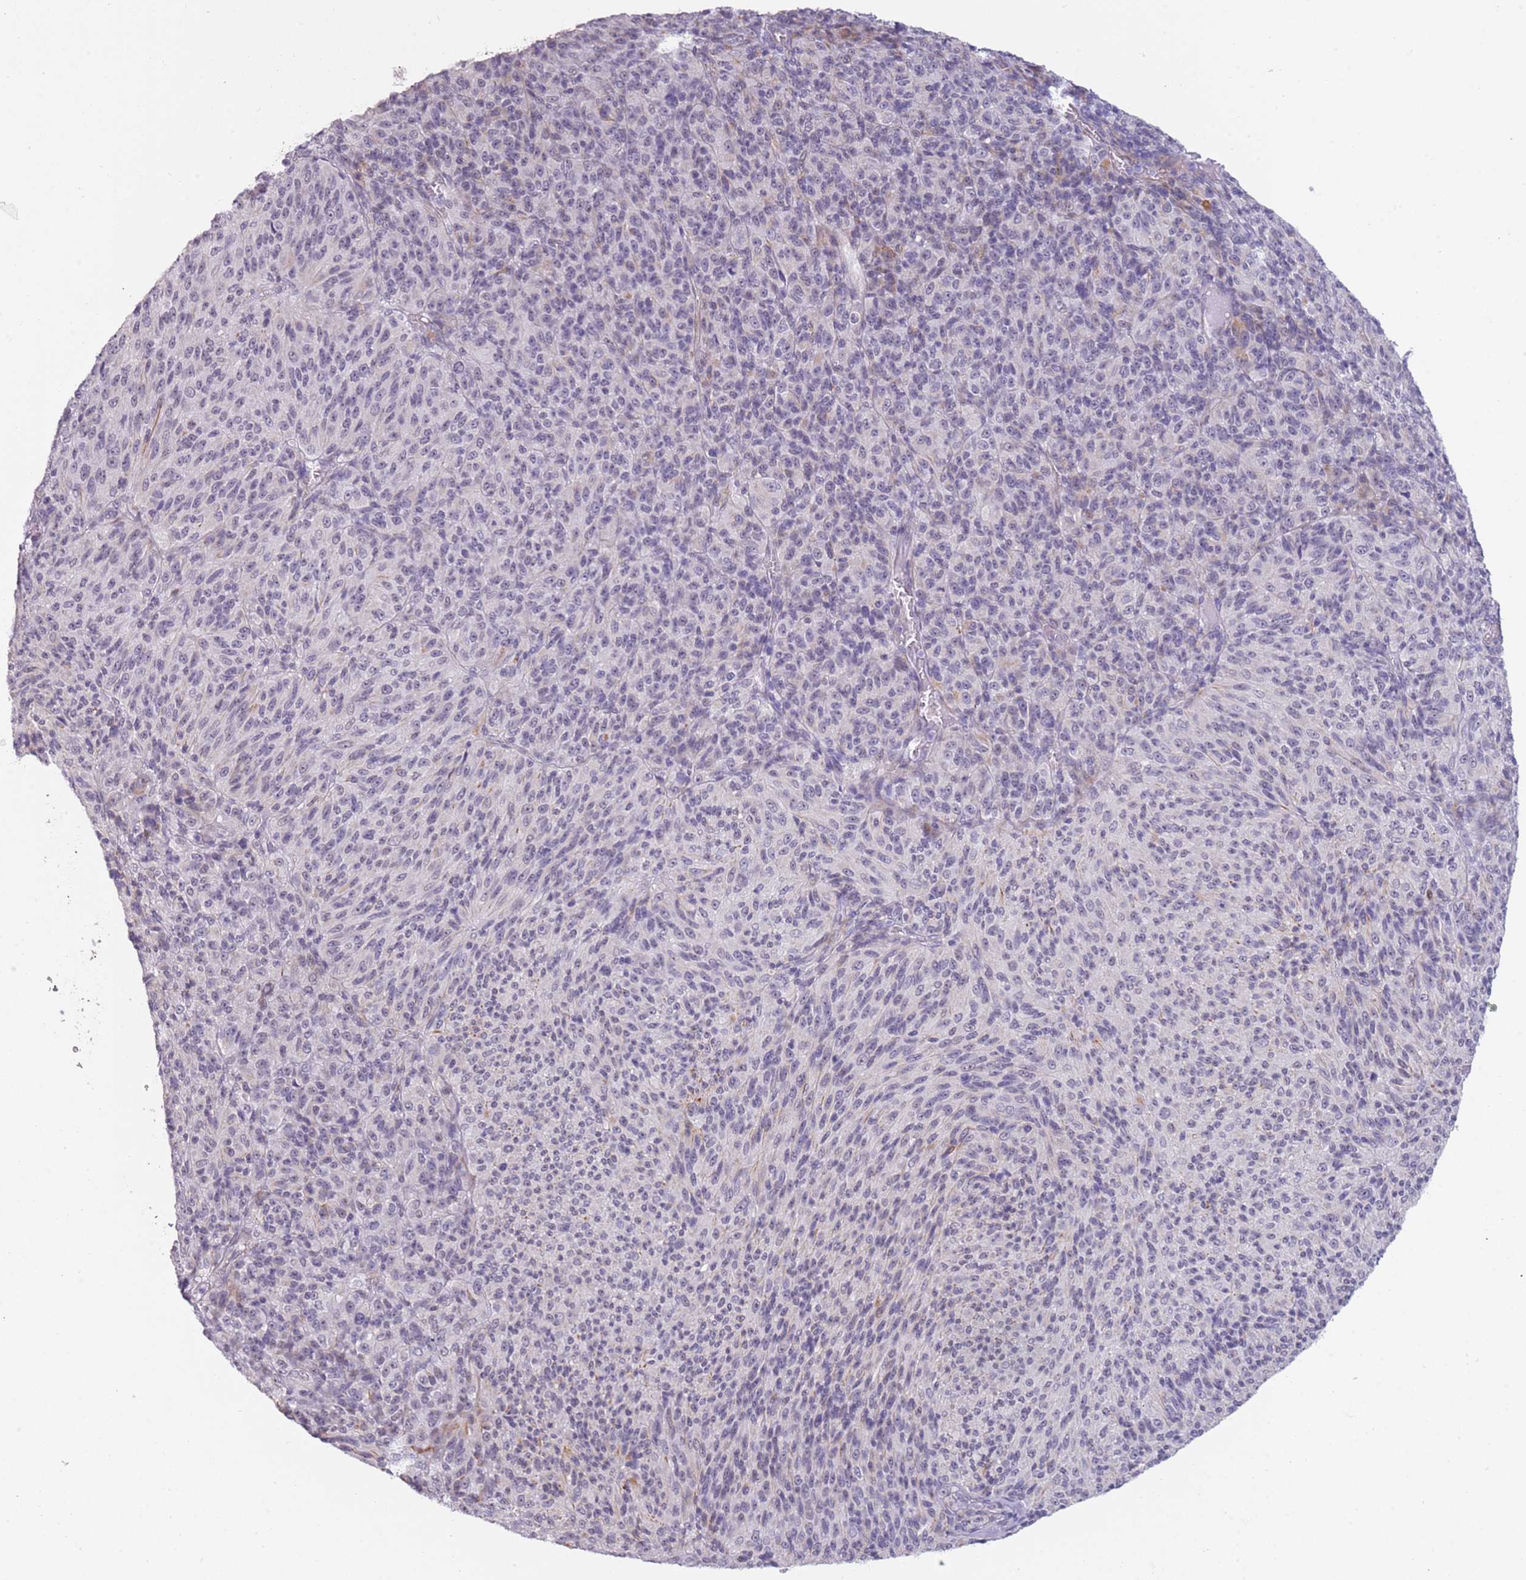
{"staining": {"intensity": "negative", "quantity": "none", "location": "none"}, "tissue": "melanoma", "cell_type": "Tumor cells", "image_type": "cancer", "snomed": [{"axis": "morphology", "description": "Malignant melanoma, Metastatic site"}, {"axis": "topography", "description": "Brain"}], "caption": "Histopathology image shows no significant protein positivity in tumor cells of malignant melanoma (metastatic site).", "gene": "NBPF3", "patient": {"sex": "female", "age": 56}}